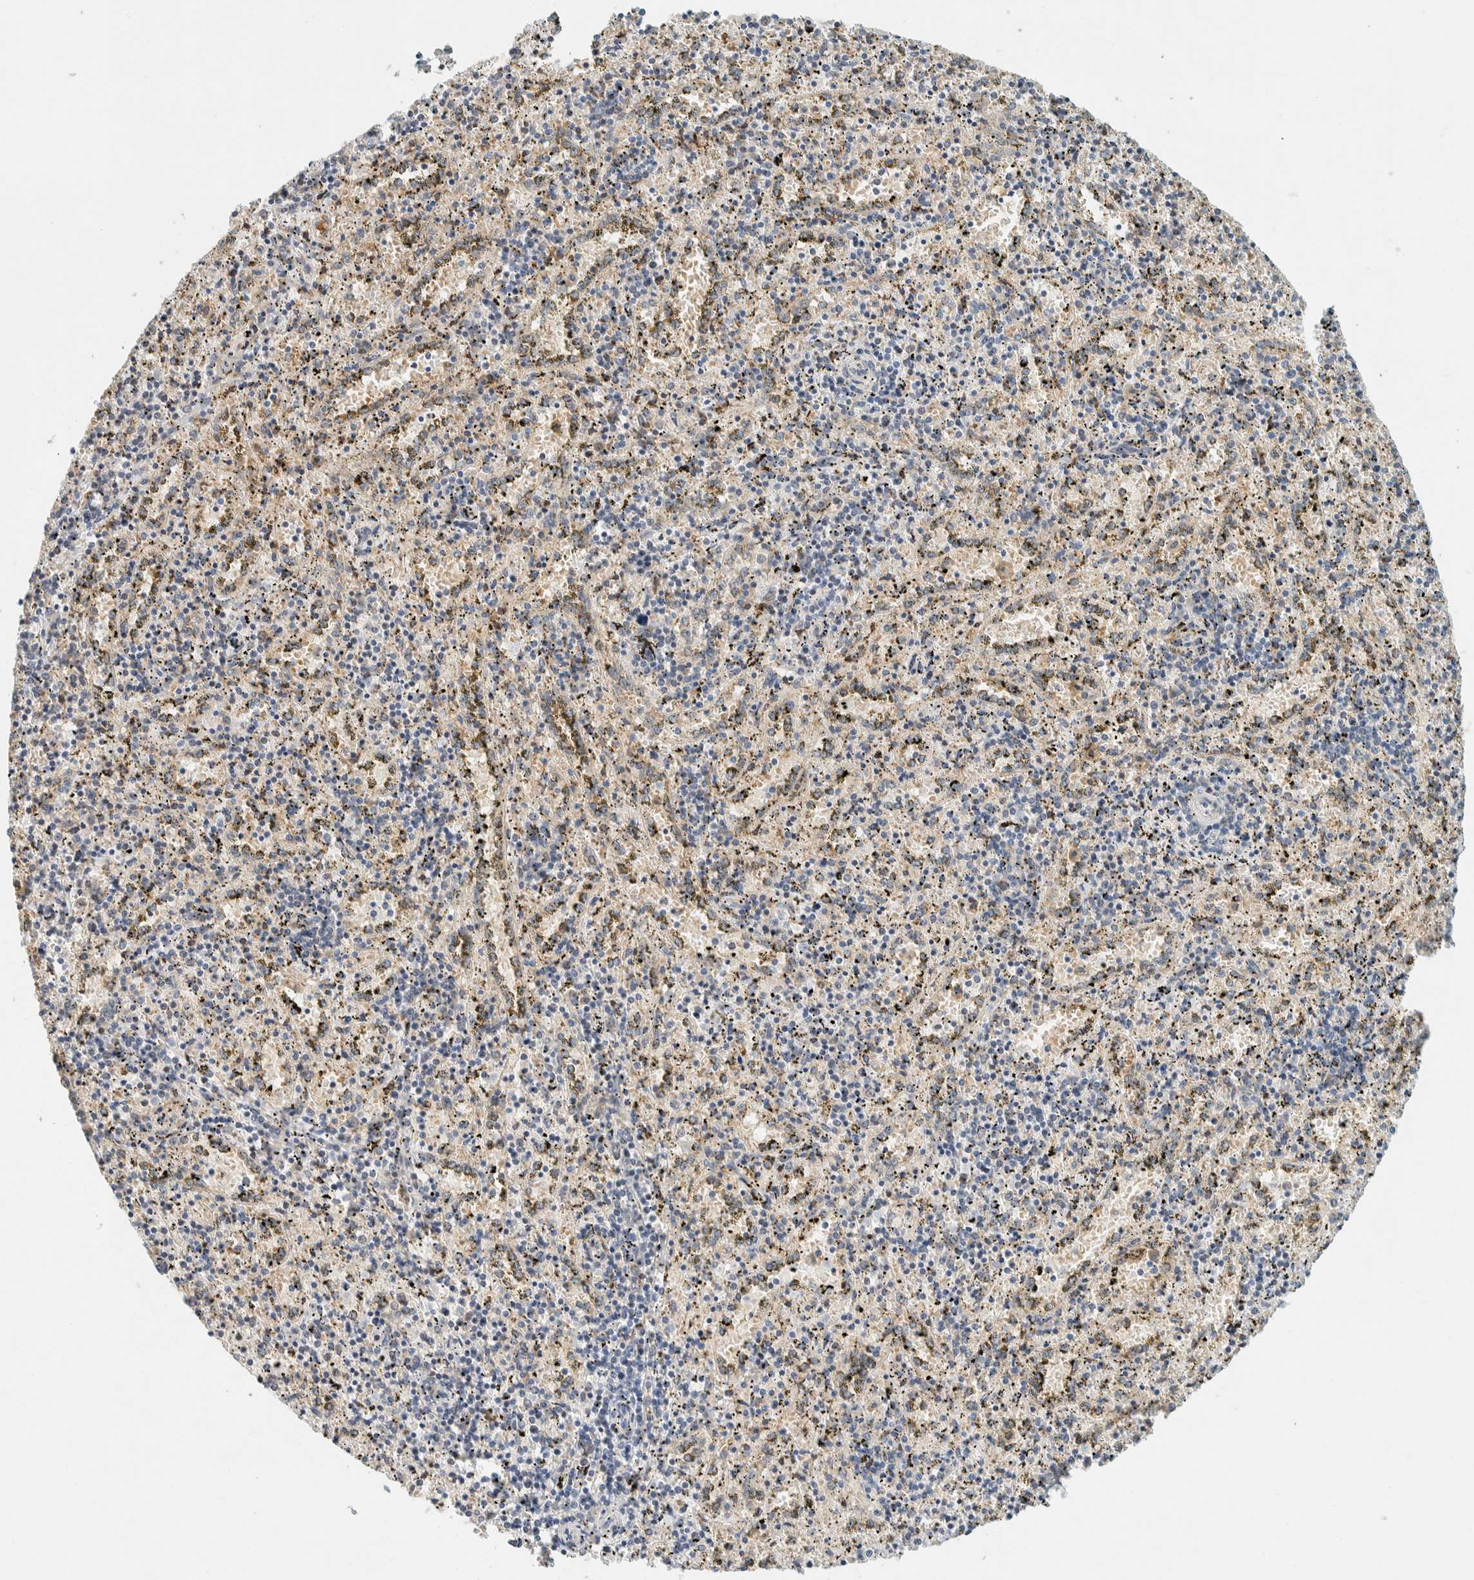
{"staining": {"intensity": "negative", "quantity": "none", "location": "none"}, "tissue": "spleen", "cell_type": "Cells in red pulp", "image_type": "normal", "snomed": [{"axis": "morphology", "description": "Normal tissue, NOS"}, {"axis": "topography", "description": "Spleen"}], "caption": "Cells in red pulp show no significant protein staining in normal spleen. The staining was performed using DAB to visualize the protein expression in brown, while the nuclei were stained in blue with hematoxylin (Magnification: 20x).", "gene": "SUMF2", "patient": {"sex": "male", "age": 11}}